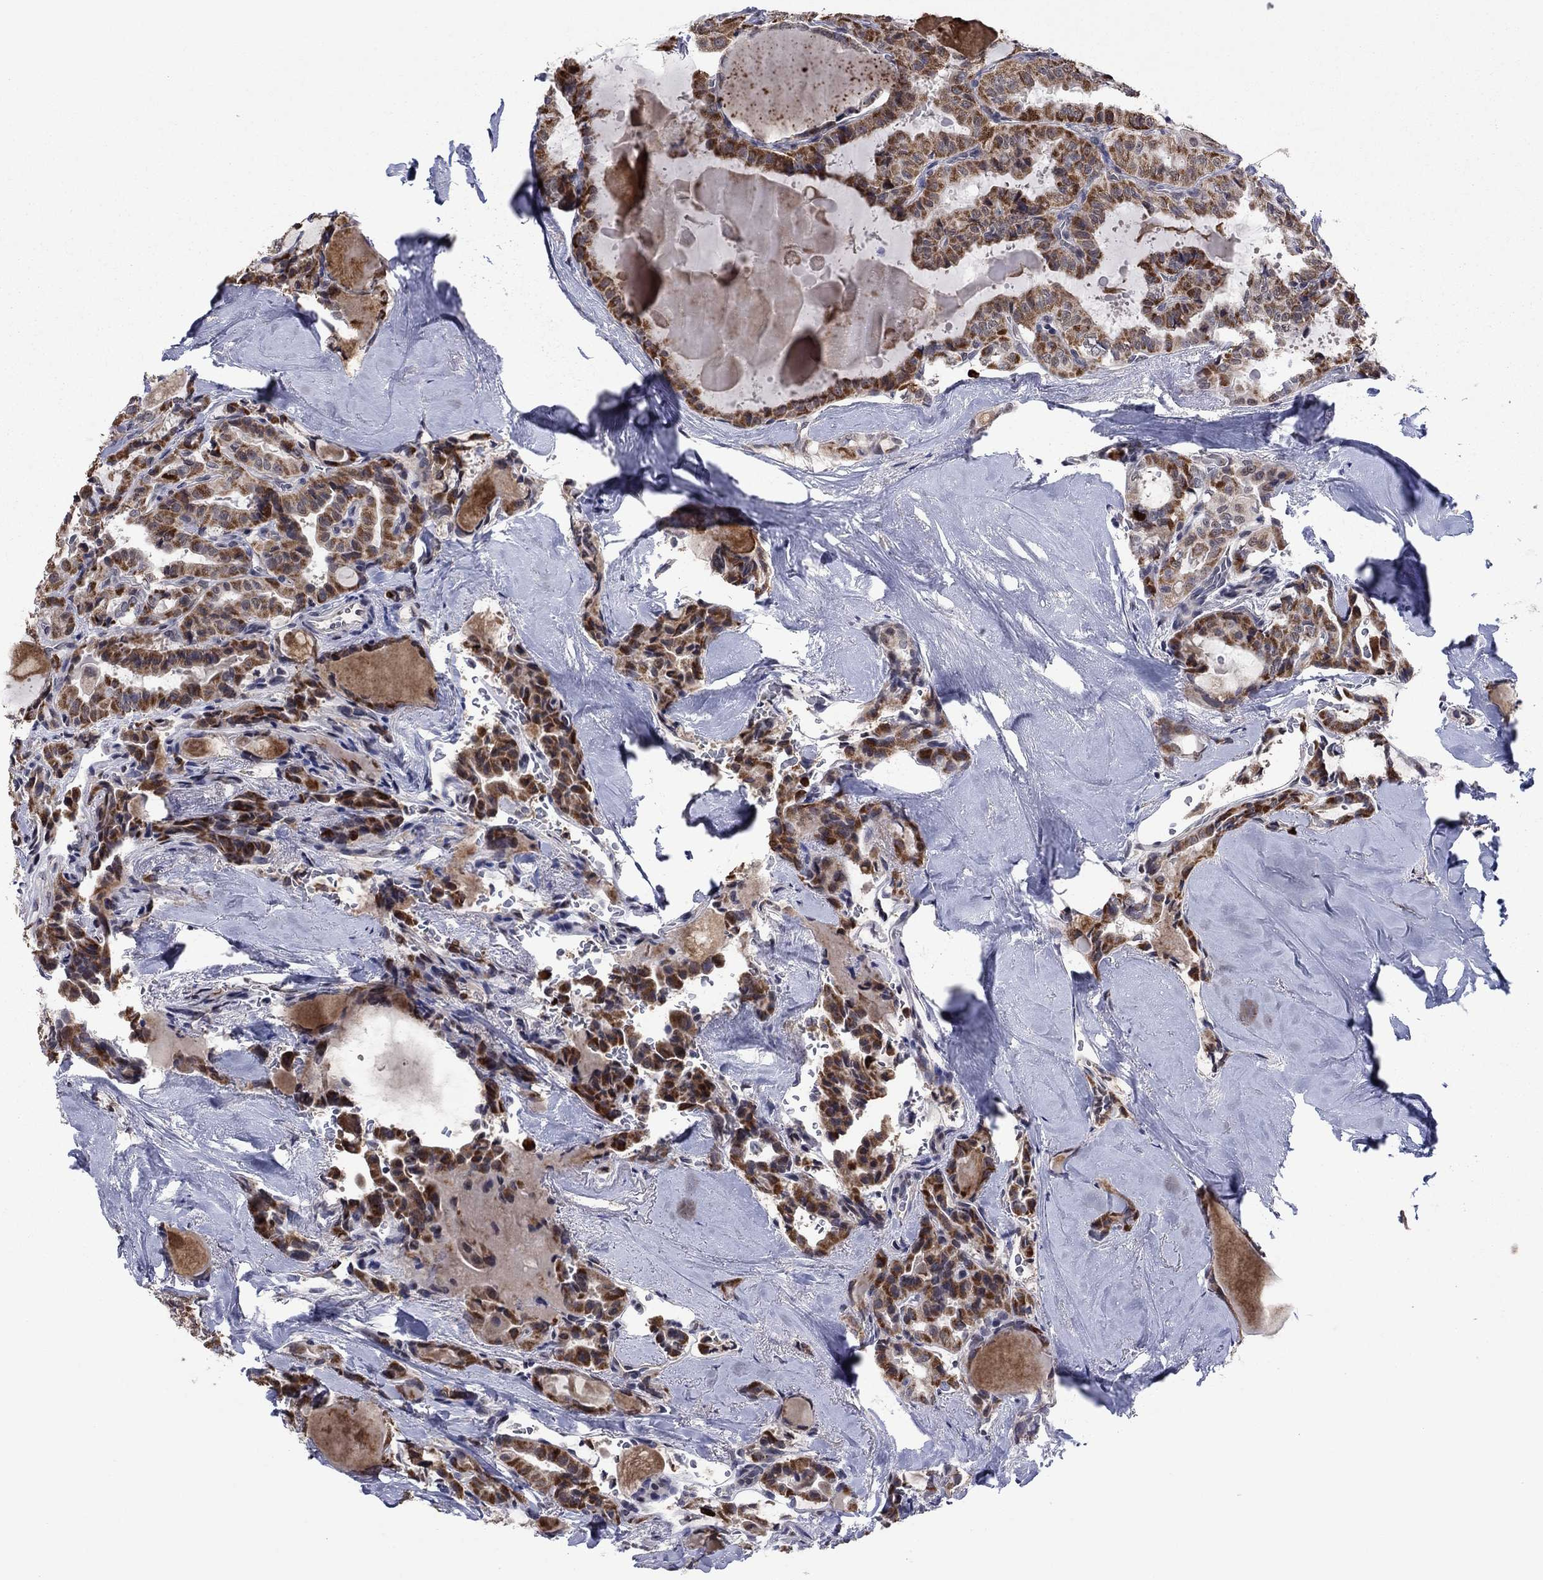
{"staining": {"intensity": "strong", "quantity": "25%-75%", "location": "cytoplasmic/membranous"}, "tissue": "thyroid cancer", "cell_type": "Tumor cells", "image_type": "cancer", "snomed": [{"axis": "morphology", "description": "Papillary adenocarcinoma, NOS"}, {"axis": "topography", "description": "Thyroid gland"}], "caption": "DAB (3,3'-diaminobenzidine) immunohistochemical staining of human thyroid papillary adenocarcinoma exhibits strong cytoplasmic/membranous protein staining in about 25%-75% of tumor cells.", "gene": "CDCA5", "patient": {"sex": "female", "age": 41}}